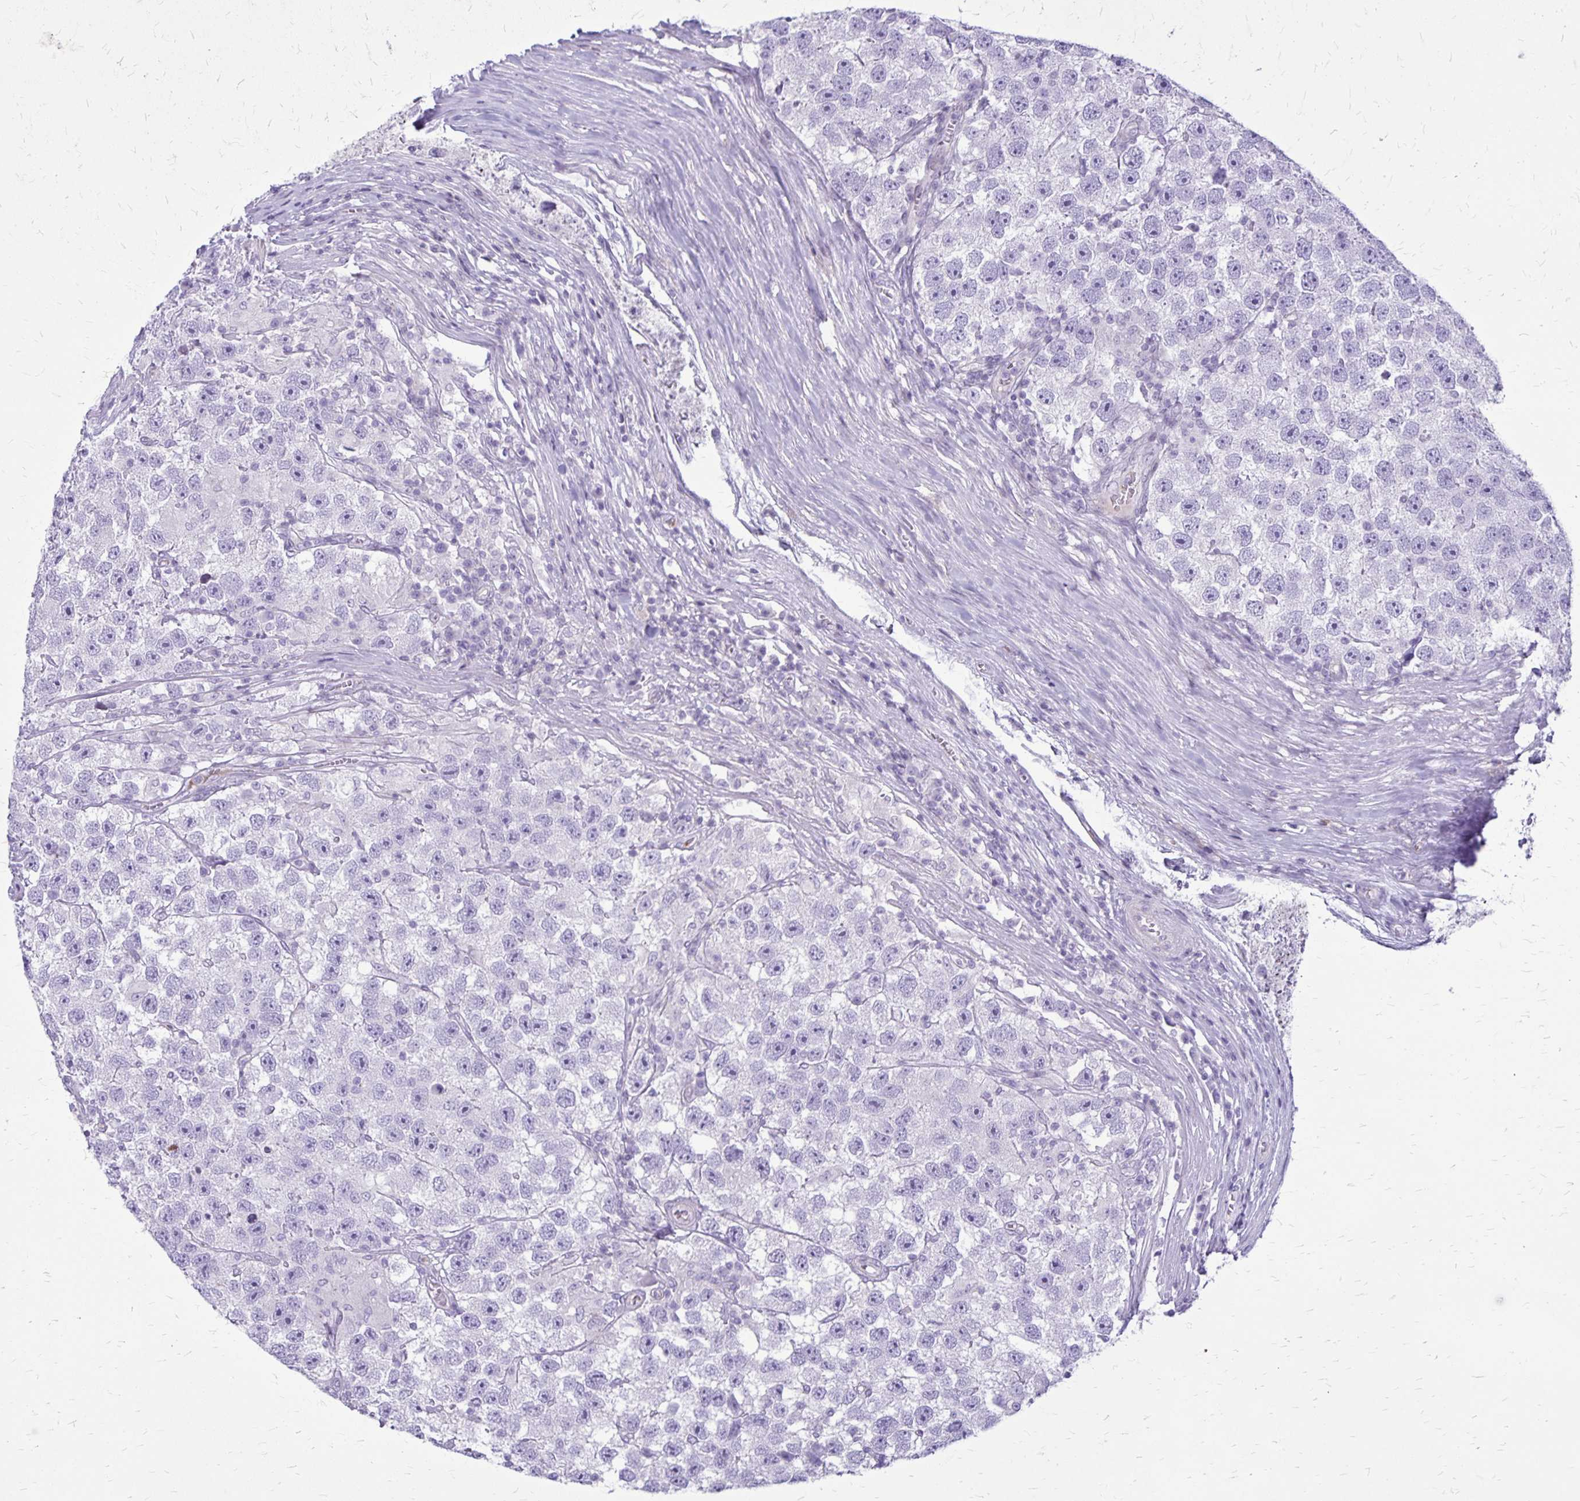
{"staining": {"intensity": "negative", "quantity": "none", "location": "none"}, "tissue": "testis cancer", "cell_type": "Tumor cells", "image_type": "cancer", "snomed": [{"axis": "morphology", "description": "Seminoma, NOS"}, {"axis": "topography", "description": "Testis"}], "caption": "Protein analysis of testis cancer (seminoma) demonstrates no significant expression in tumor cells.", "gene": "GP9", "patient": {"sex": "male", "age": 26}}